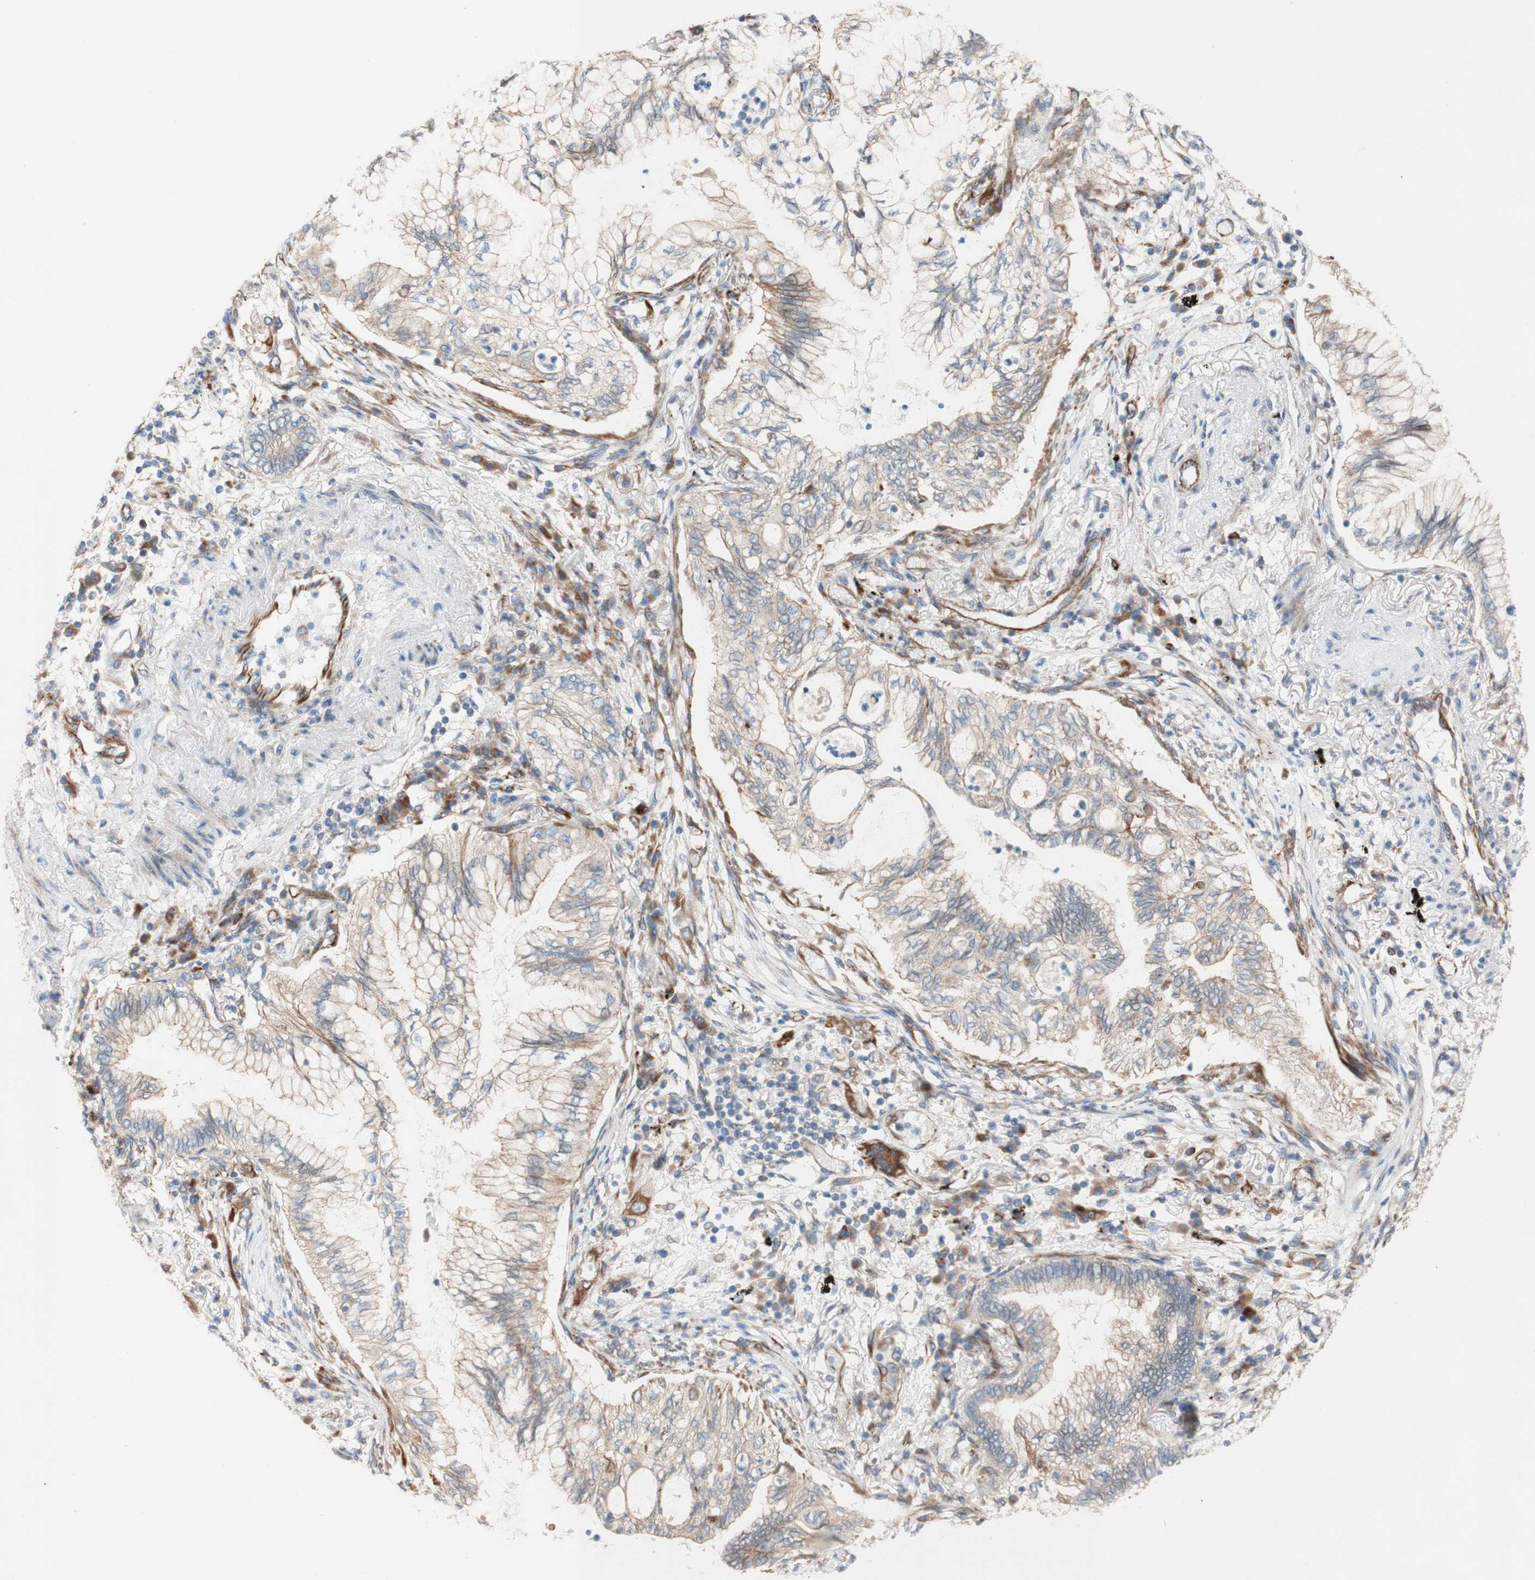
{"staining": {"intensity": "weak", "quantity": ">75%", "location": "cytoplasmic/membranous"}, "tissue": "lung cancer", "cell_type": "Tumor cells", "image_type": "cancer", "snomed": [{"axis": "morphology", "description": "Normal tissue, NOS"}, {"axis": "morphology", "description": "Adenocarcinoma, NOS"}, {"axis": "topography", "description": "Bronchus"}, {"axis": "topography", "description": "Lung"}], "caption": "Brown immunohistochemical staining in lung cancer shows weak cytoplasmic/membranous positivity in approximately >75% of tumor cells.", "gene": "C1orf43", "patient": {"sex": "female", "age": 70}}